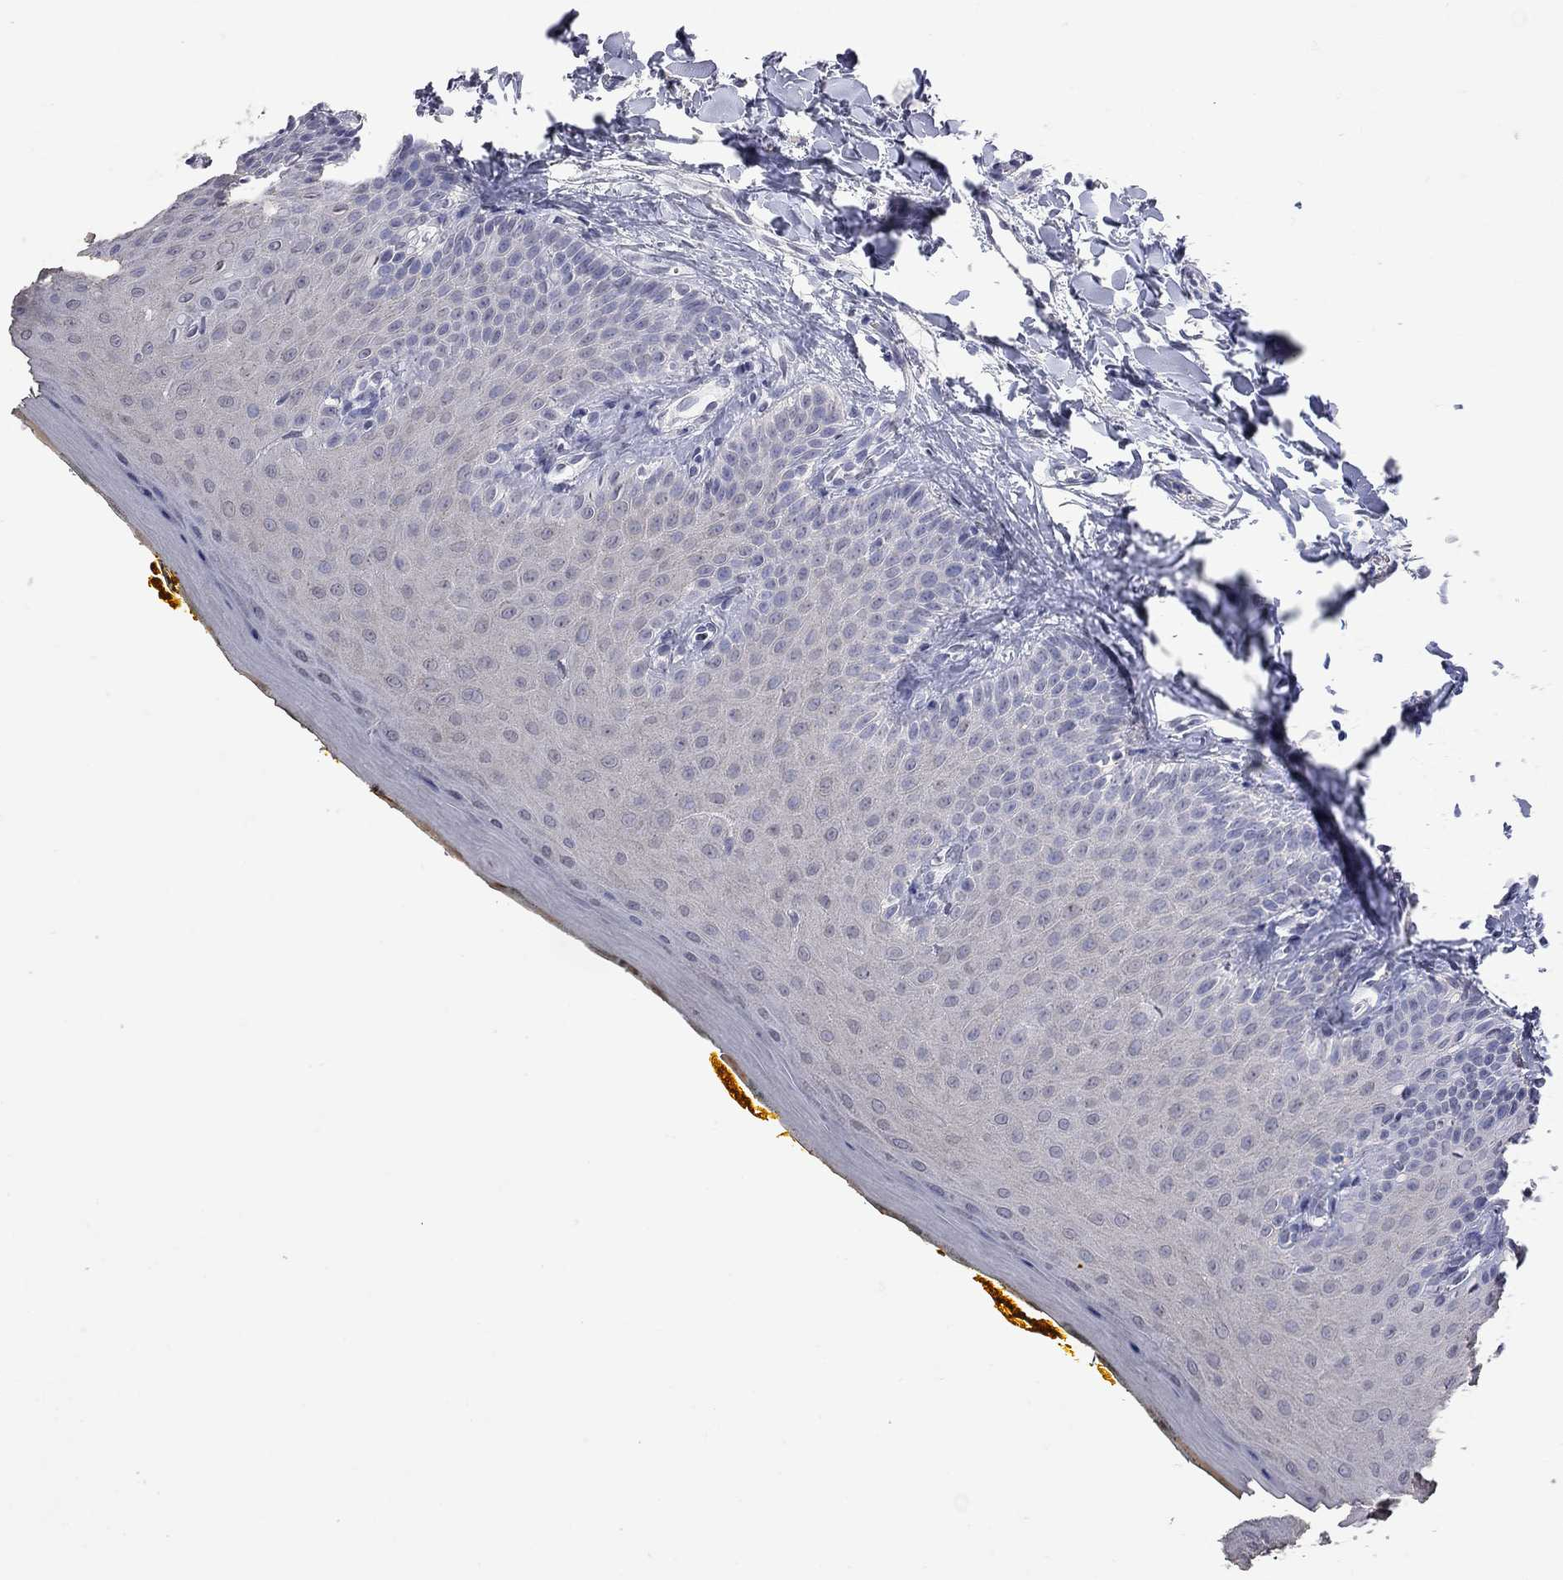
{"staining": {"intensity": "negative", "quantity": "none", "location": "none"}, "tissue": "oral mucosa", "cell_type": "Squamous epithelial cells", "image_type": "normal", "snomed": [{"axis": "morphology", "description": "Normal tissue, NOS"}, {"axis": "topography", "description": "Oral tissue"}], "caption": "Immunohistochemistry (IHC) of benign human oral mucosa displays no positivity in squamous epithelial cells. (IHC, brightfield microscopy, high magnification).", "gene": "NOS2", "patient": {"sex": "female", "age": 43}}